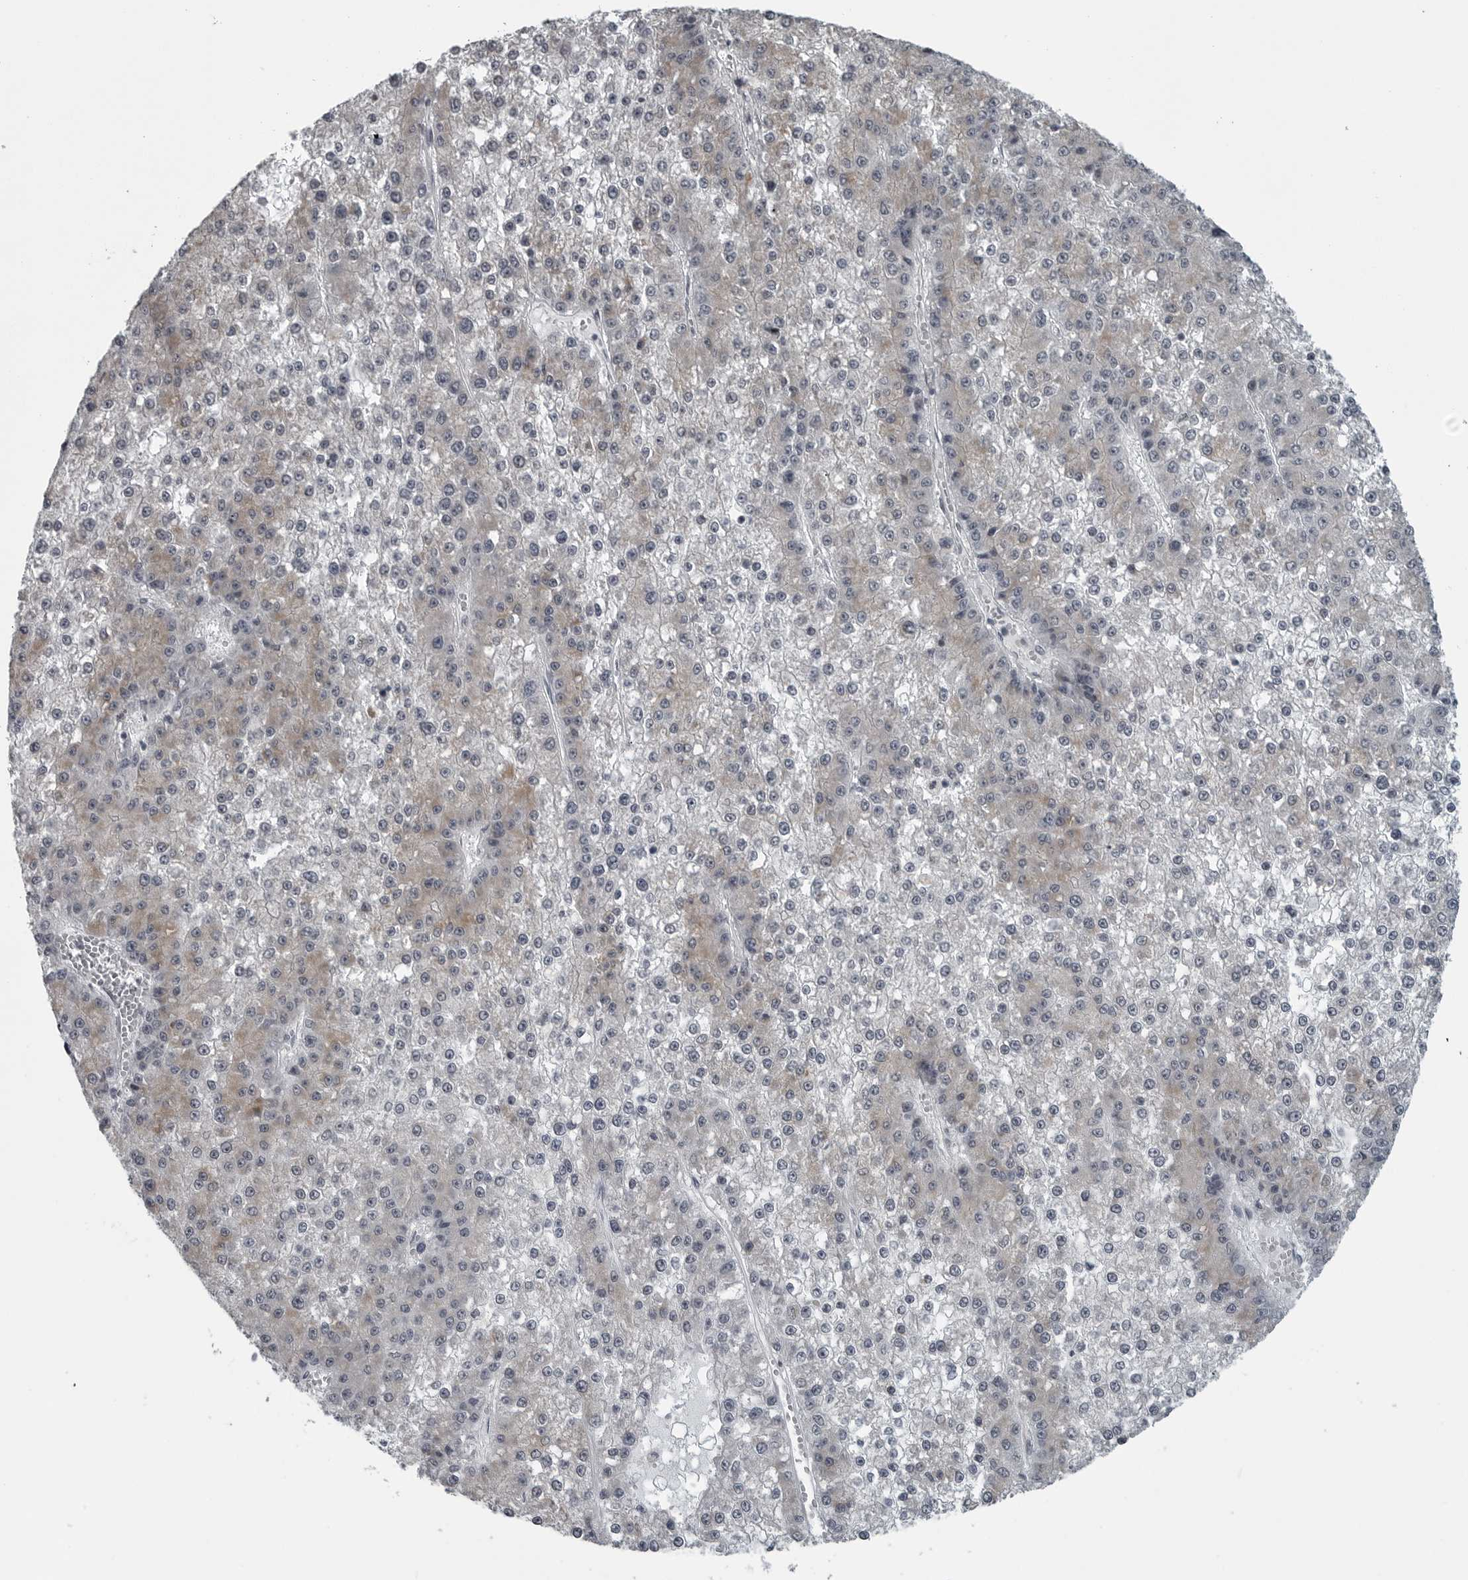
{"staining": {"intensity": "moderate", "quantity": ">75%", "location": "cytoplasmic/membranous"}, "tissue": "liver cancer", "cell_type": "Tumor cells", "image_type": "cancer", "snomed": [{"axis": "morphology", "description": "Carcinoma, Hepatocellular, NOS"}, {"axis": "topography", "description": "Liver"}], "caption": "Immunohistochemical staining of liver cancer (hepatocellular carcinoma) demonstrates medium levels of moderate cytoplasmic/membranous protein staining in about >75% of tumor cells.", "gene": "LYSMD1", "patient": {"sex": "female", "age": 73}}